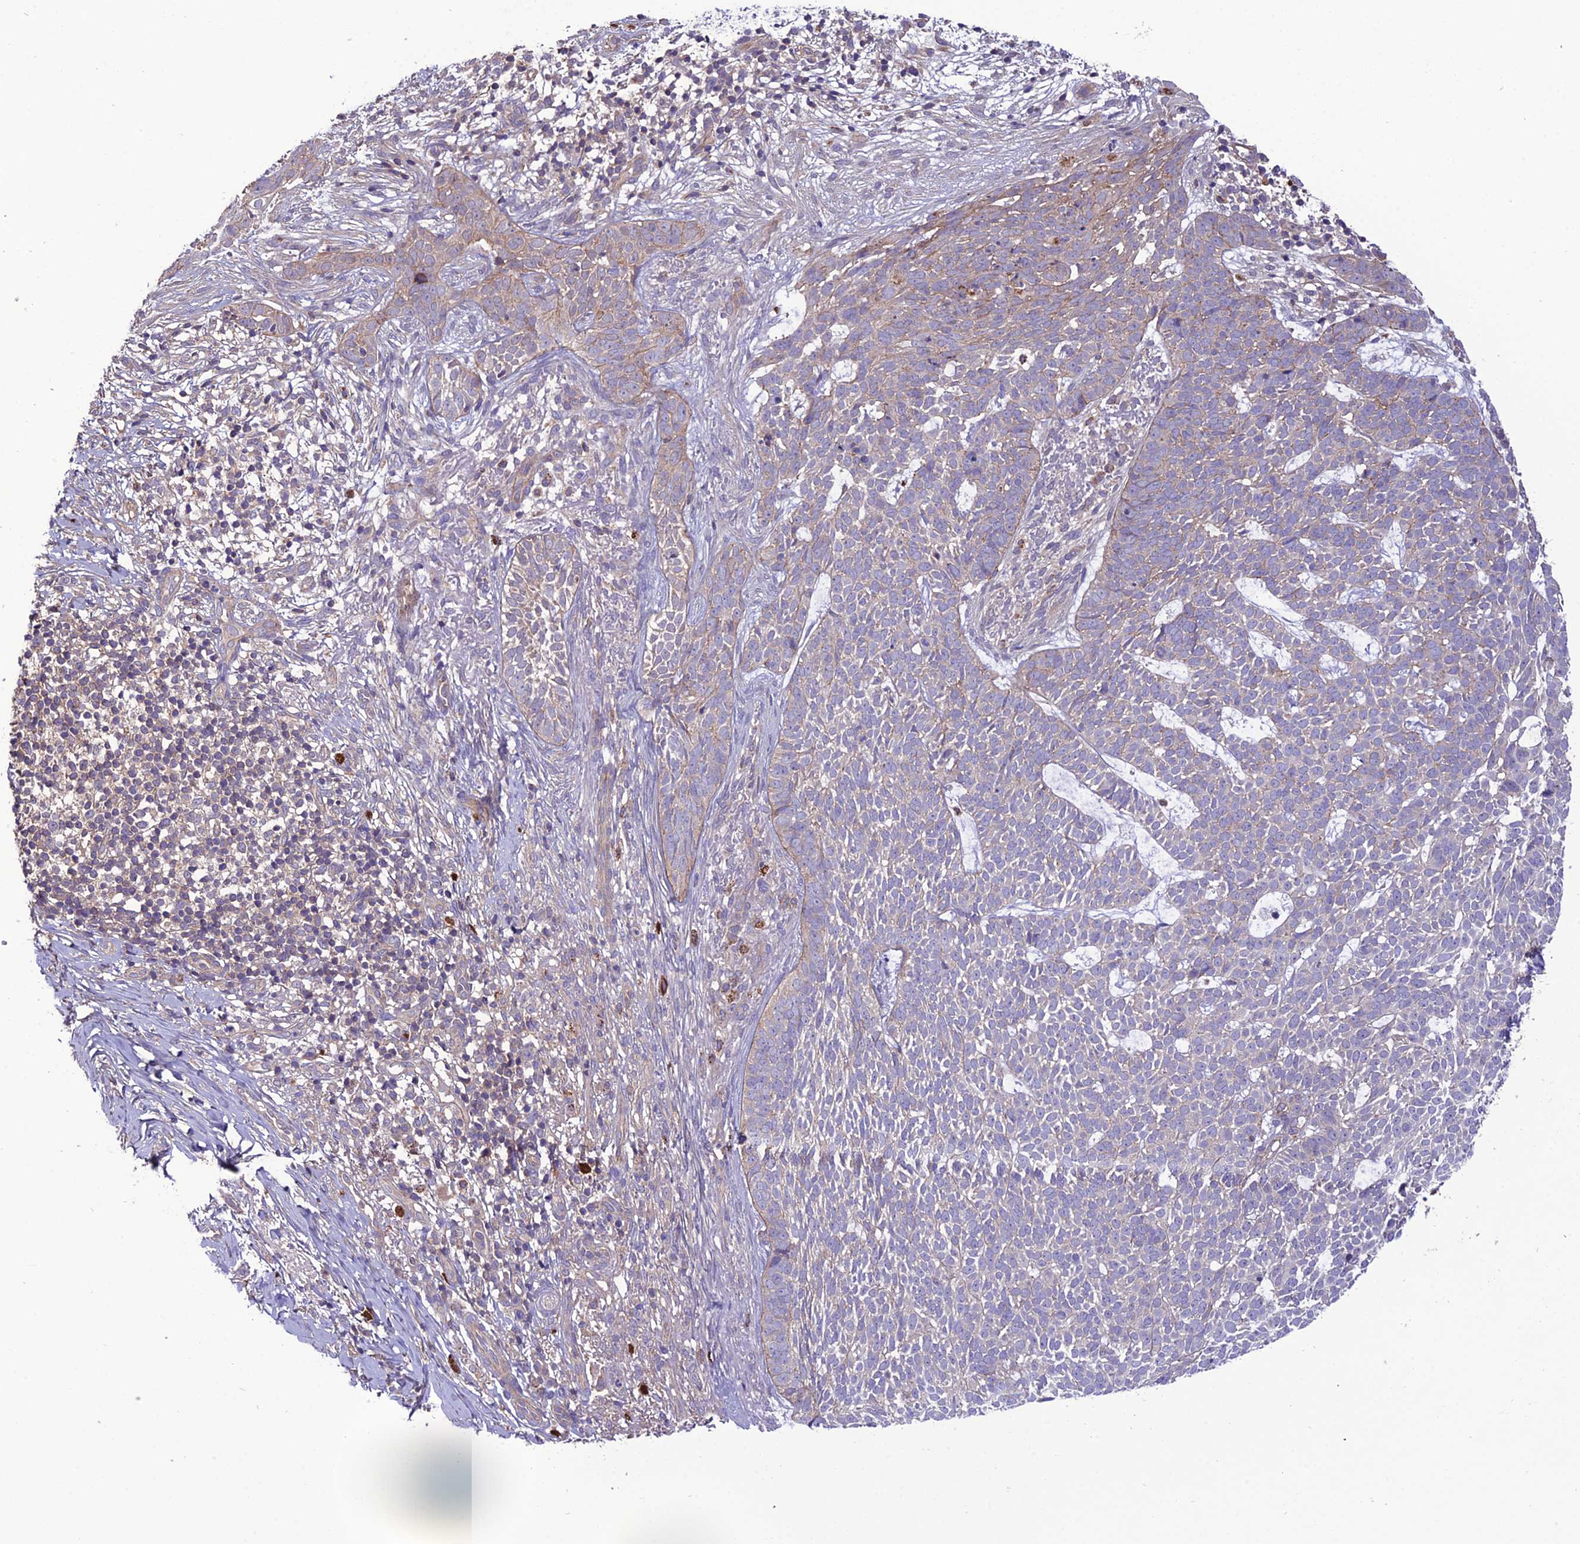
{"staining": {"intensity": "weak", "quantity": "<25%", "location": "cytoplasmic/membranous"}, "tissue": "skin cancer", "cell_type": "Tumor cells", "image_type": "cancer", "snomed": [{"axis": "morphology", "description": "Basal cell carcinoma"}, {"axis": "topography", "description": "Skin"}], "caption": "Skin cancer was stained to show a protein in brown. There is no significant expression in tumor cells.", "gene": "PPIL3", "patient": {"sex": "female", "age": 78}}